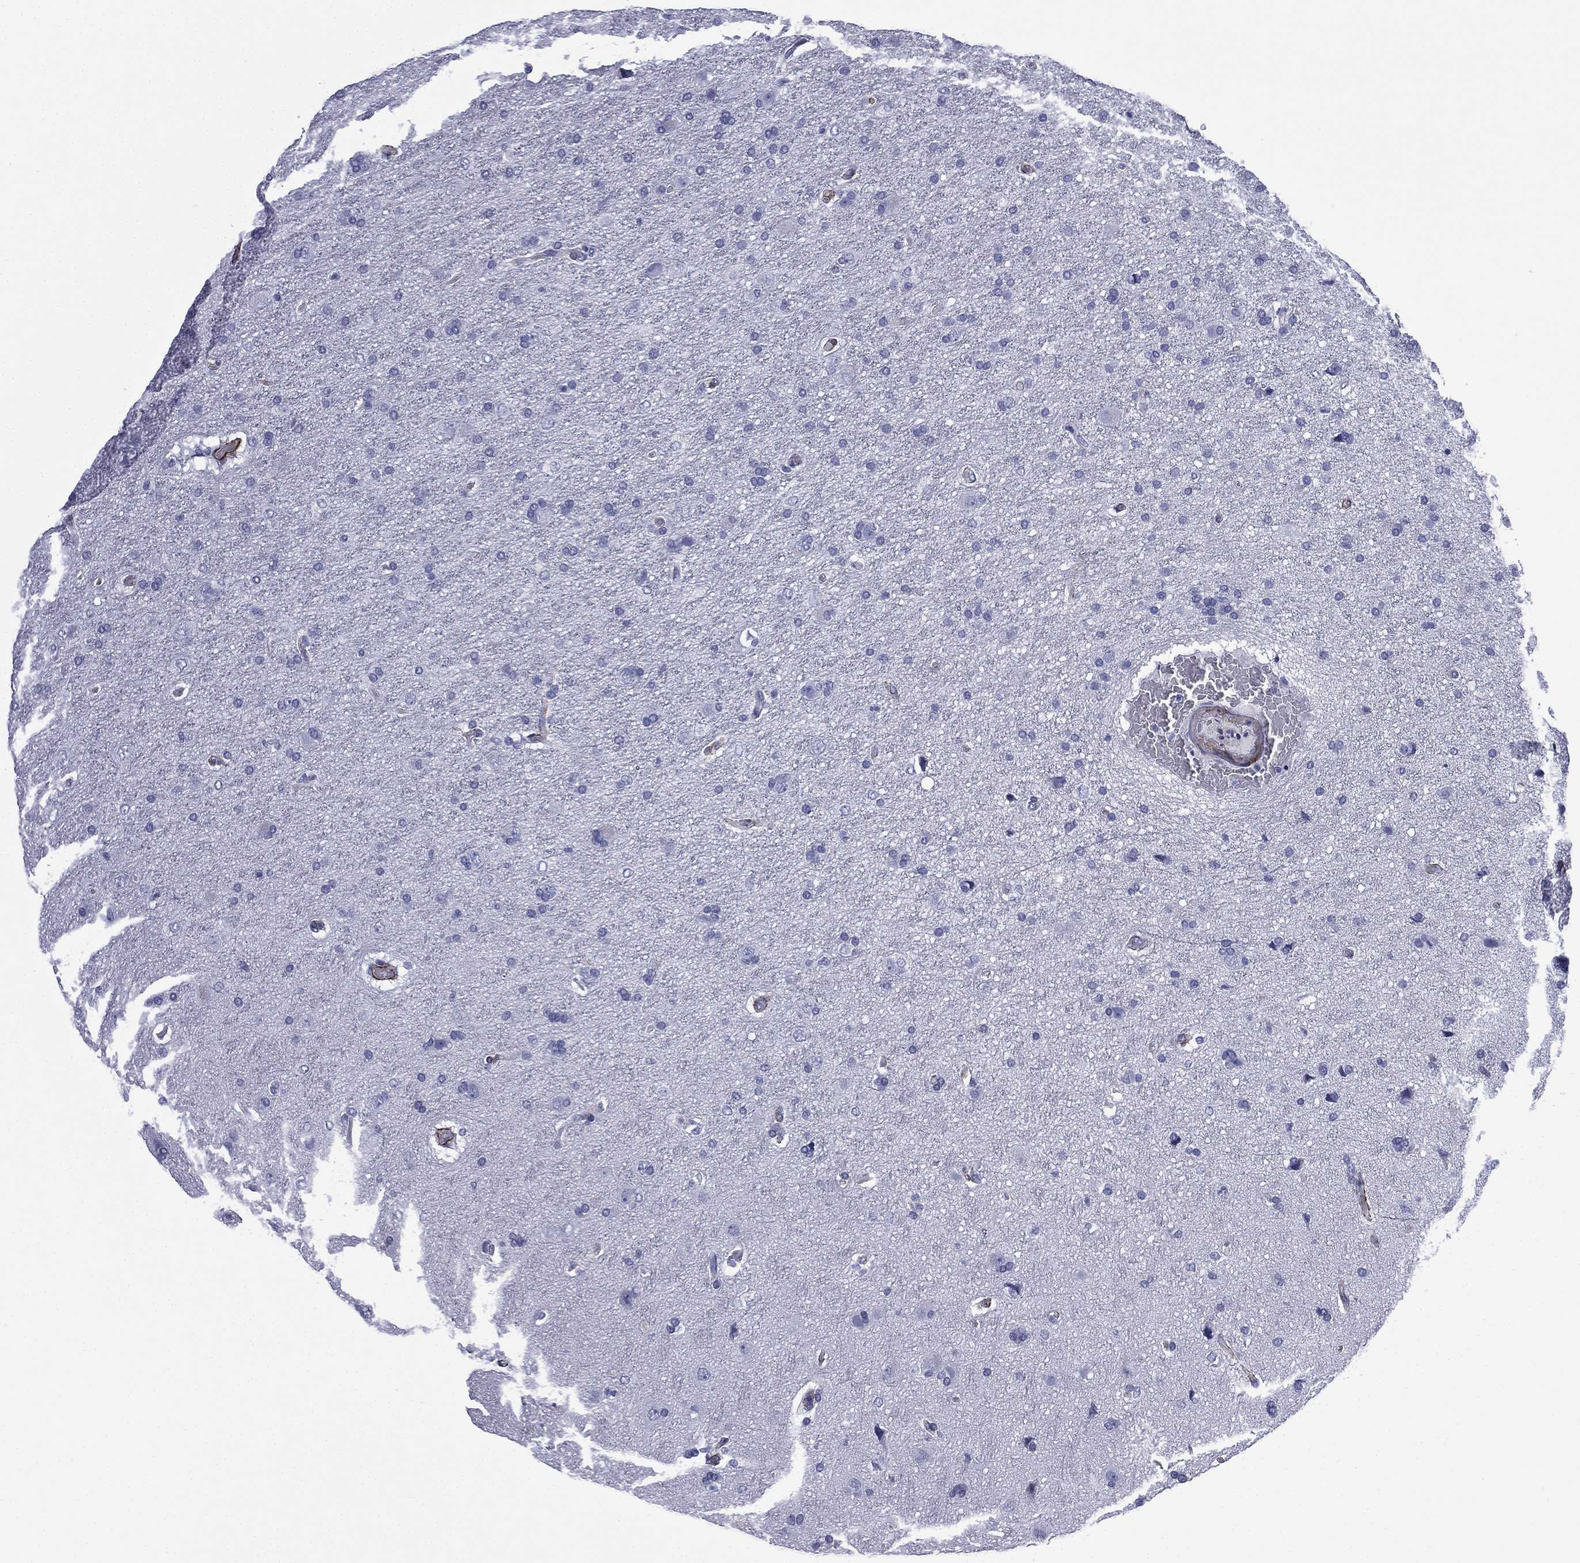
{"staining": {"intensity": "negative", "quantity": "none", "location": "none"}, "tissue": "glioma", "cell_type": "Tumor cells", "image_type": "cancer", "snomed": [{"axis": "morphology", "description": "Glioma, malignant, NOS"}, {"axis": "topography", "description": "Cerebral cortex"}], "caption": "Human glioma stained for a protein using IHC exhibits no staining in tumor cells.", "gene": "CAVIN3", "patient": {"sex": "male", "age": 58}}